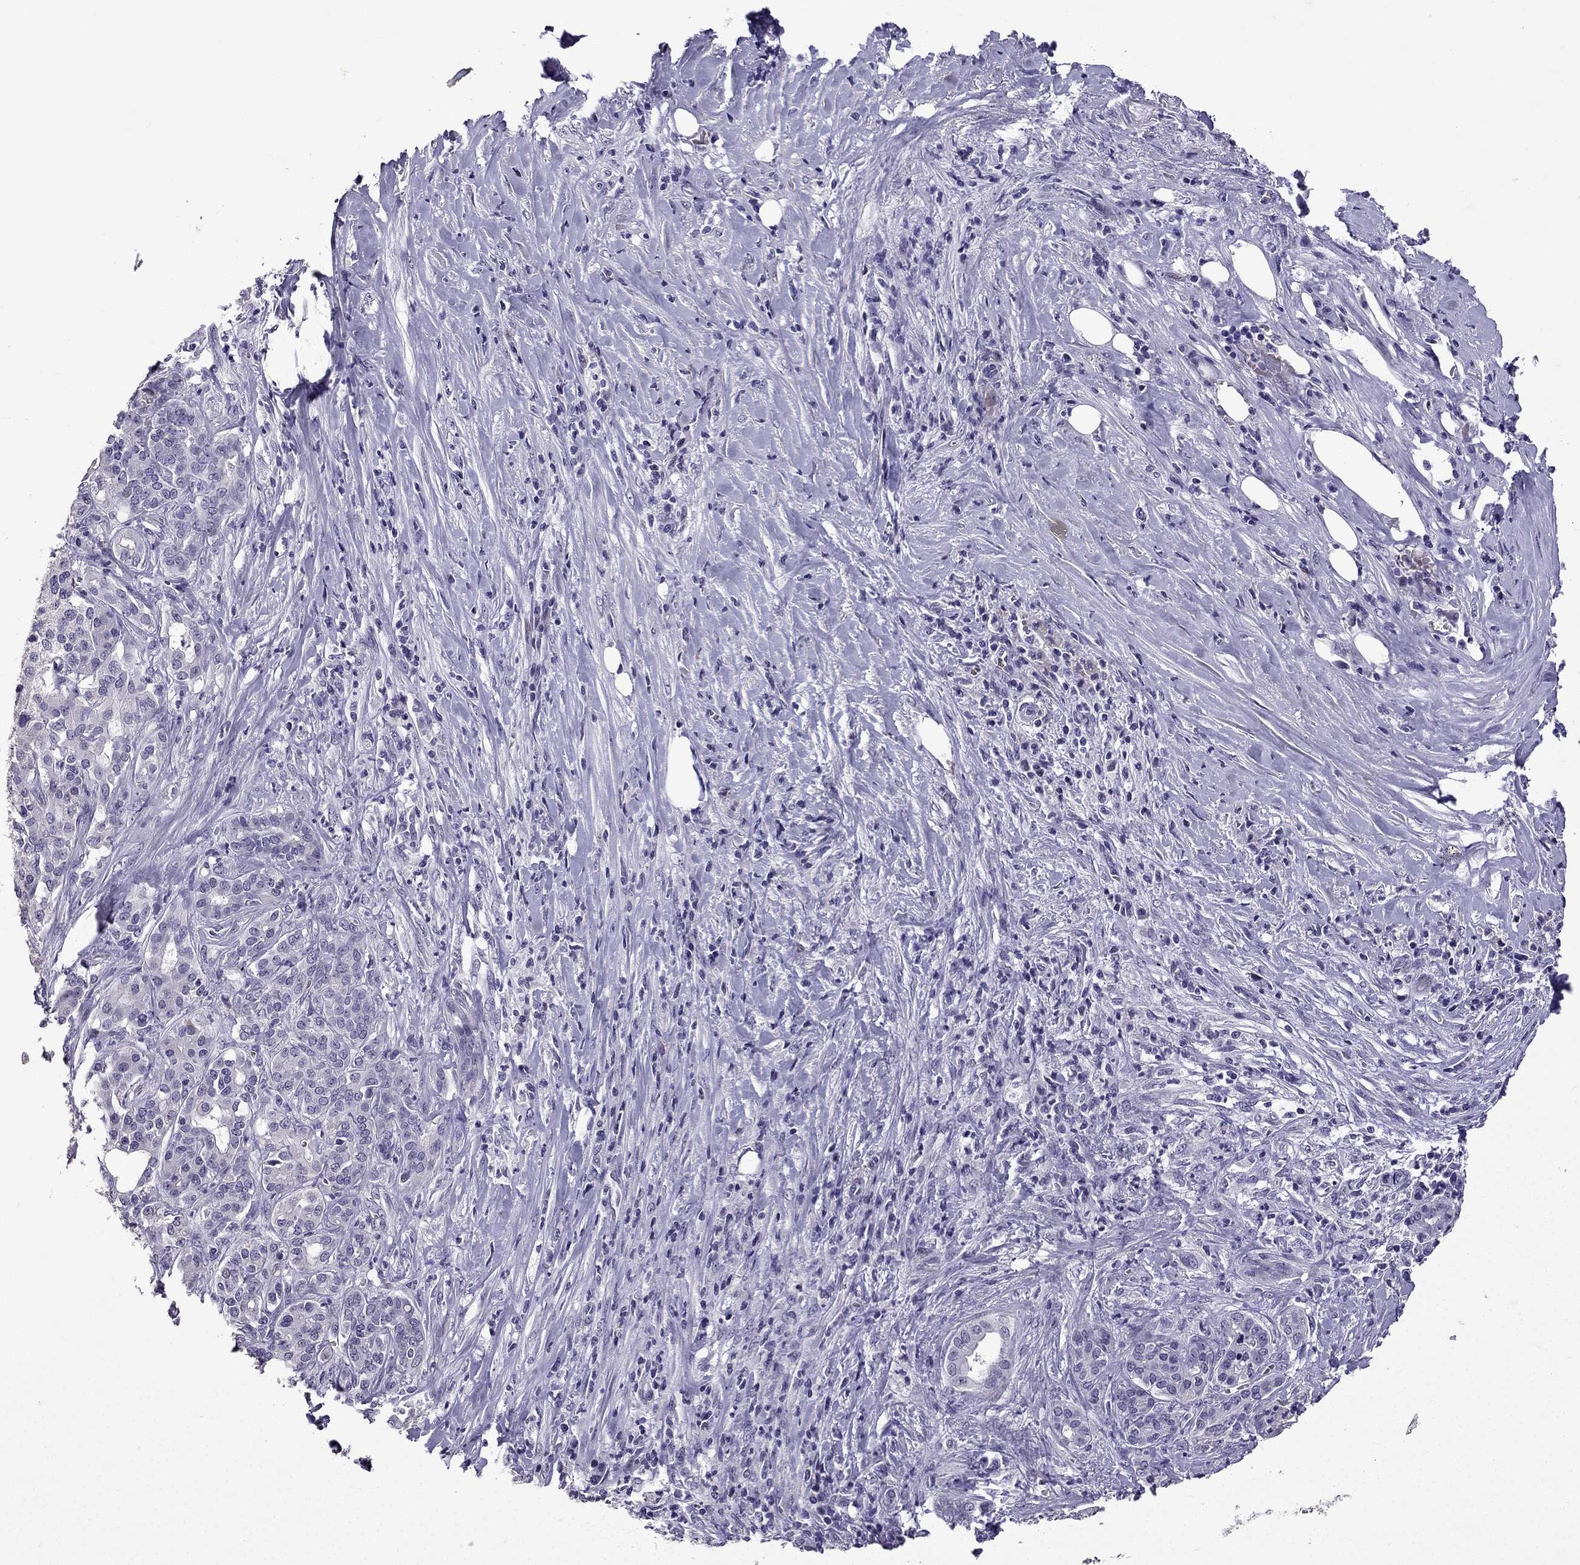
{"staining": {"intensity": "negative", "quantity": "none", "location": "none"}, "tissue": "pancreatic cancer", "cell_type": "Tumor cells", "image_type": "cancer", "snomed": [{"axis": "morphology", "description": "Adenocarcinoma, NOS"}, {"axis": "topography", "description": "Pancreas"}], "caption": "The immunohistochemistry micrograph has no significant expression in tumor cells of adenocarcinoma (pancreatic) tissue.", "gene": "TTN", "patient": {"sex": "male", "age": 57}}